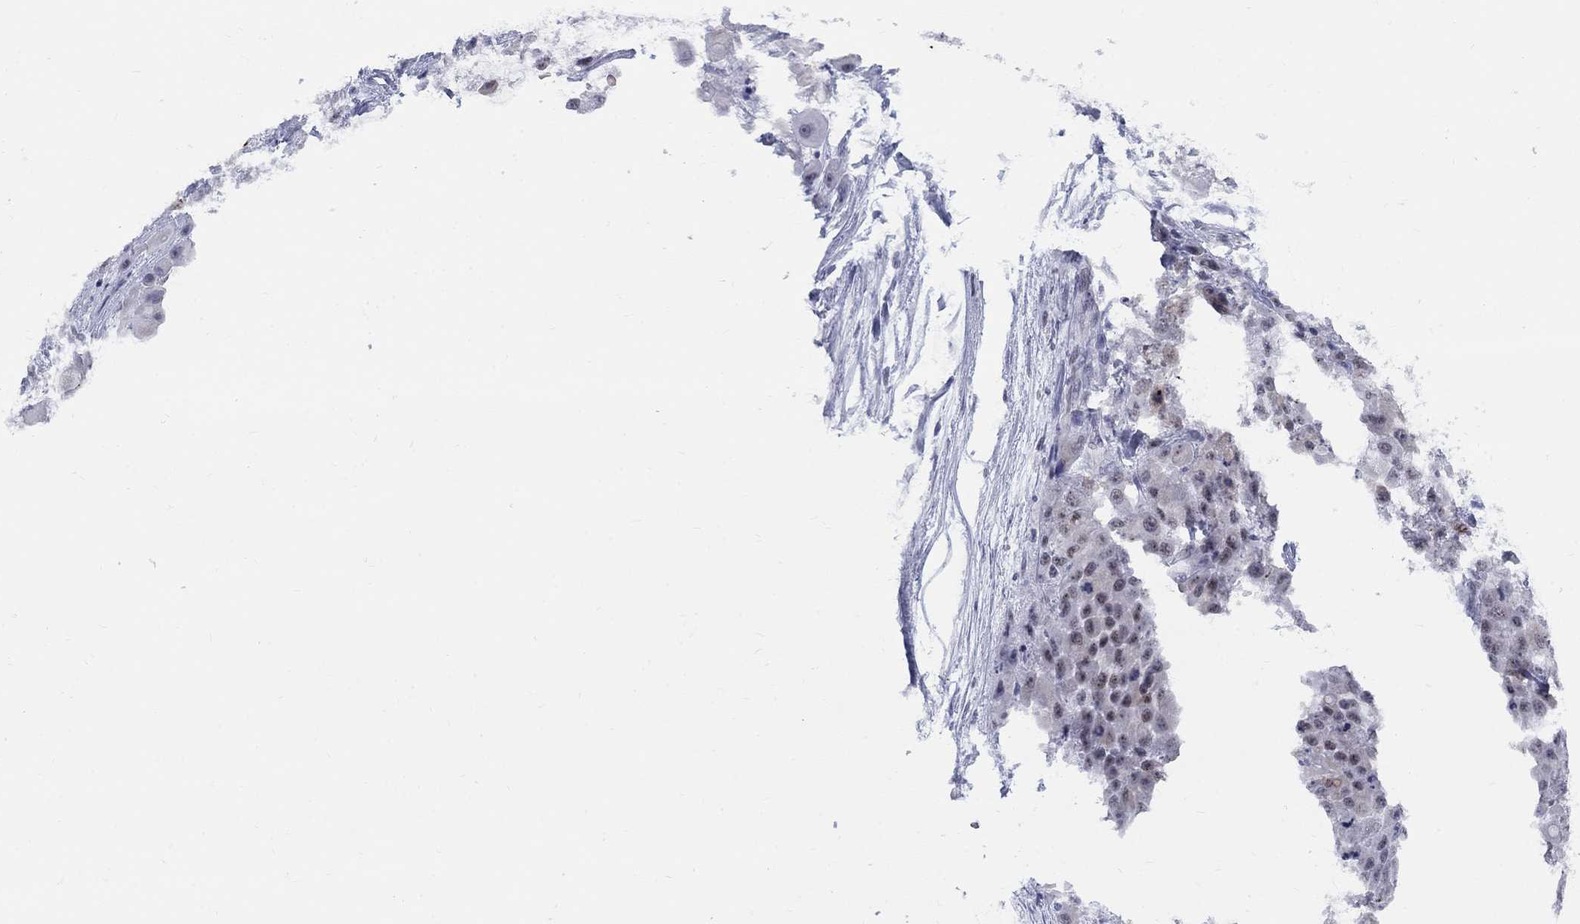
{"staining": {"intensity": "negative", "quantity": "none", "location": "none"}, "tissue": "stomach cancer", "cell_type": "Tumor cells", "image_type": "cancer", "snomed": [{"axis": "morphology", "description": "Adenocarcinoma, NOS"}, {"axis": "topography", "description": "Stomach"}], "caption": "The immunohistochemistry (IHC) image has no significant staining in tumor cells of adenocarcinoma (stomach) tissue.", "gene": "DMTN", "patient": {"sex": "female", "age": 76}}